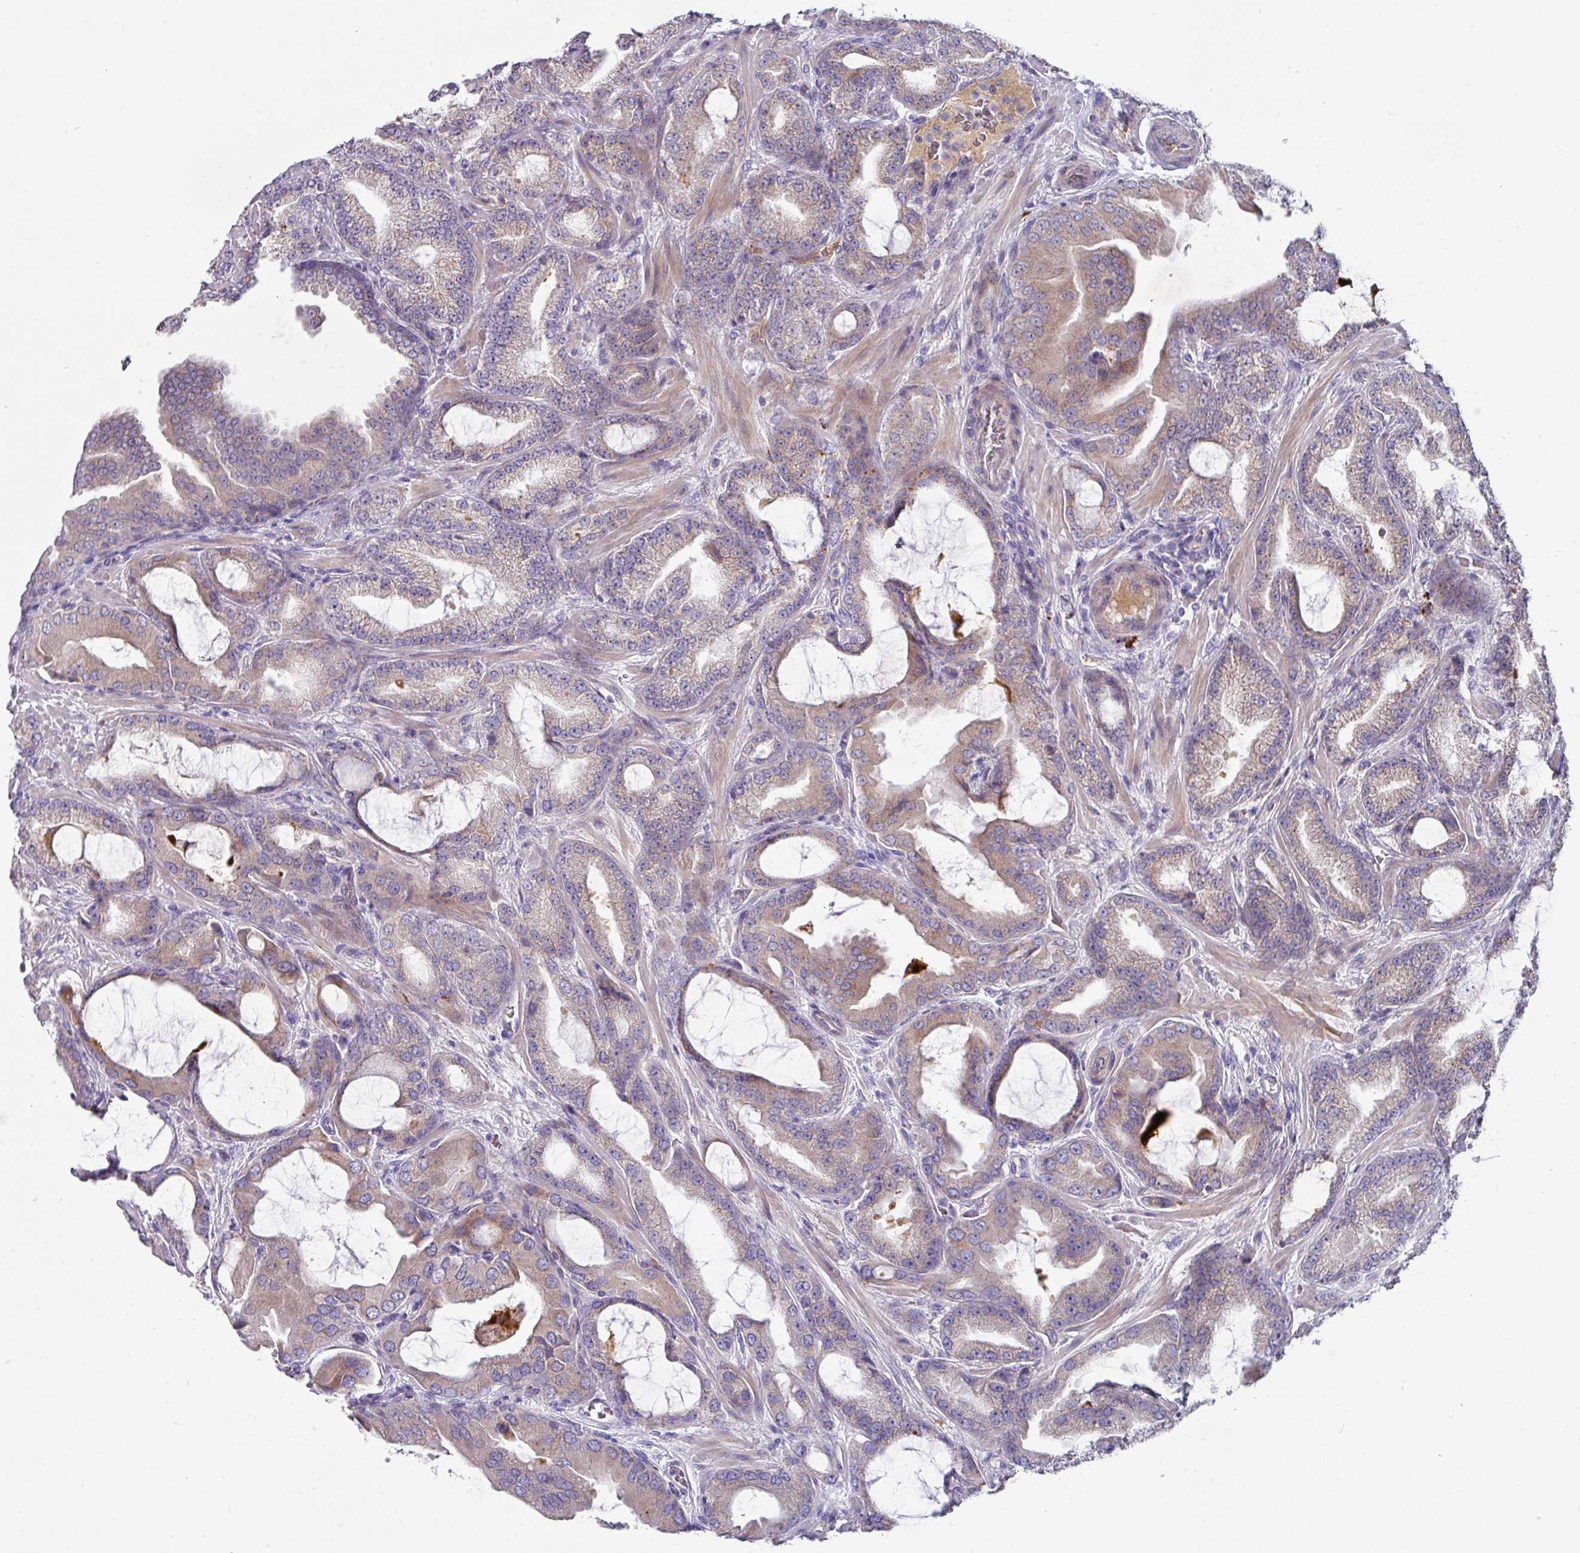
{"staining": {"intensity": "weak", "quantity": "25%-75%", "location": "cytoplasmic/membranous"}, "tissue": "prostate cancer", "cell_type": "Tumor cells", "image_type": "cancer", "snomed": [{"axis": "morphology", "description": "Adenocarcinoma, High grade"}, {"axis": "topography", "description": "Prostate"}], "caption": "Tumor cells exhibit low levels of weak cytoplasmic/membranous positivity in approximately 25%-75% of cells in human adenocarcinoma (high-grade) (prostate).", "gene": "IL4R", "patient": {"sex": "male", "age": 68}}